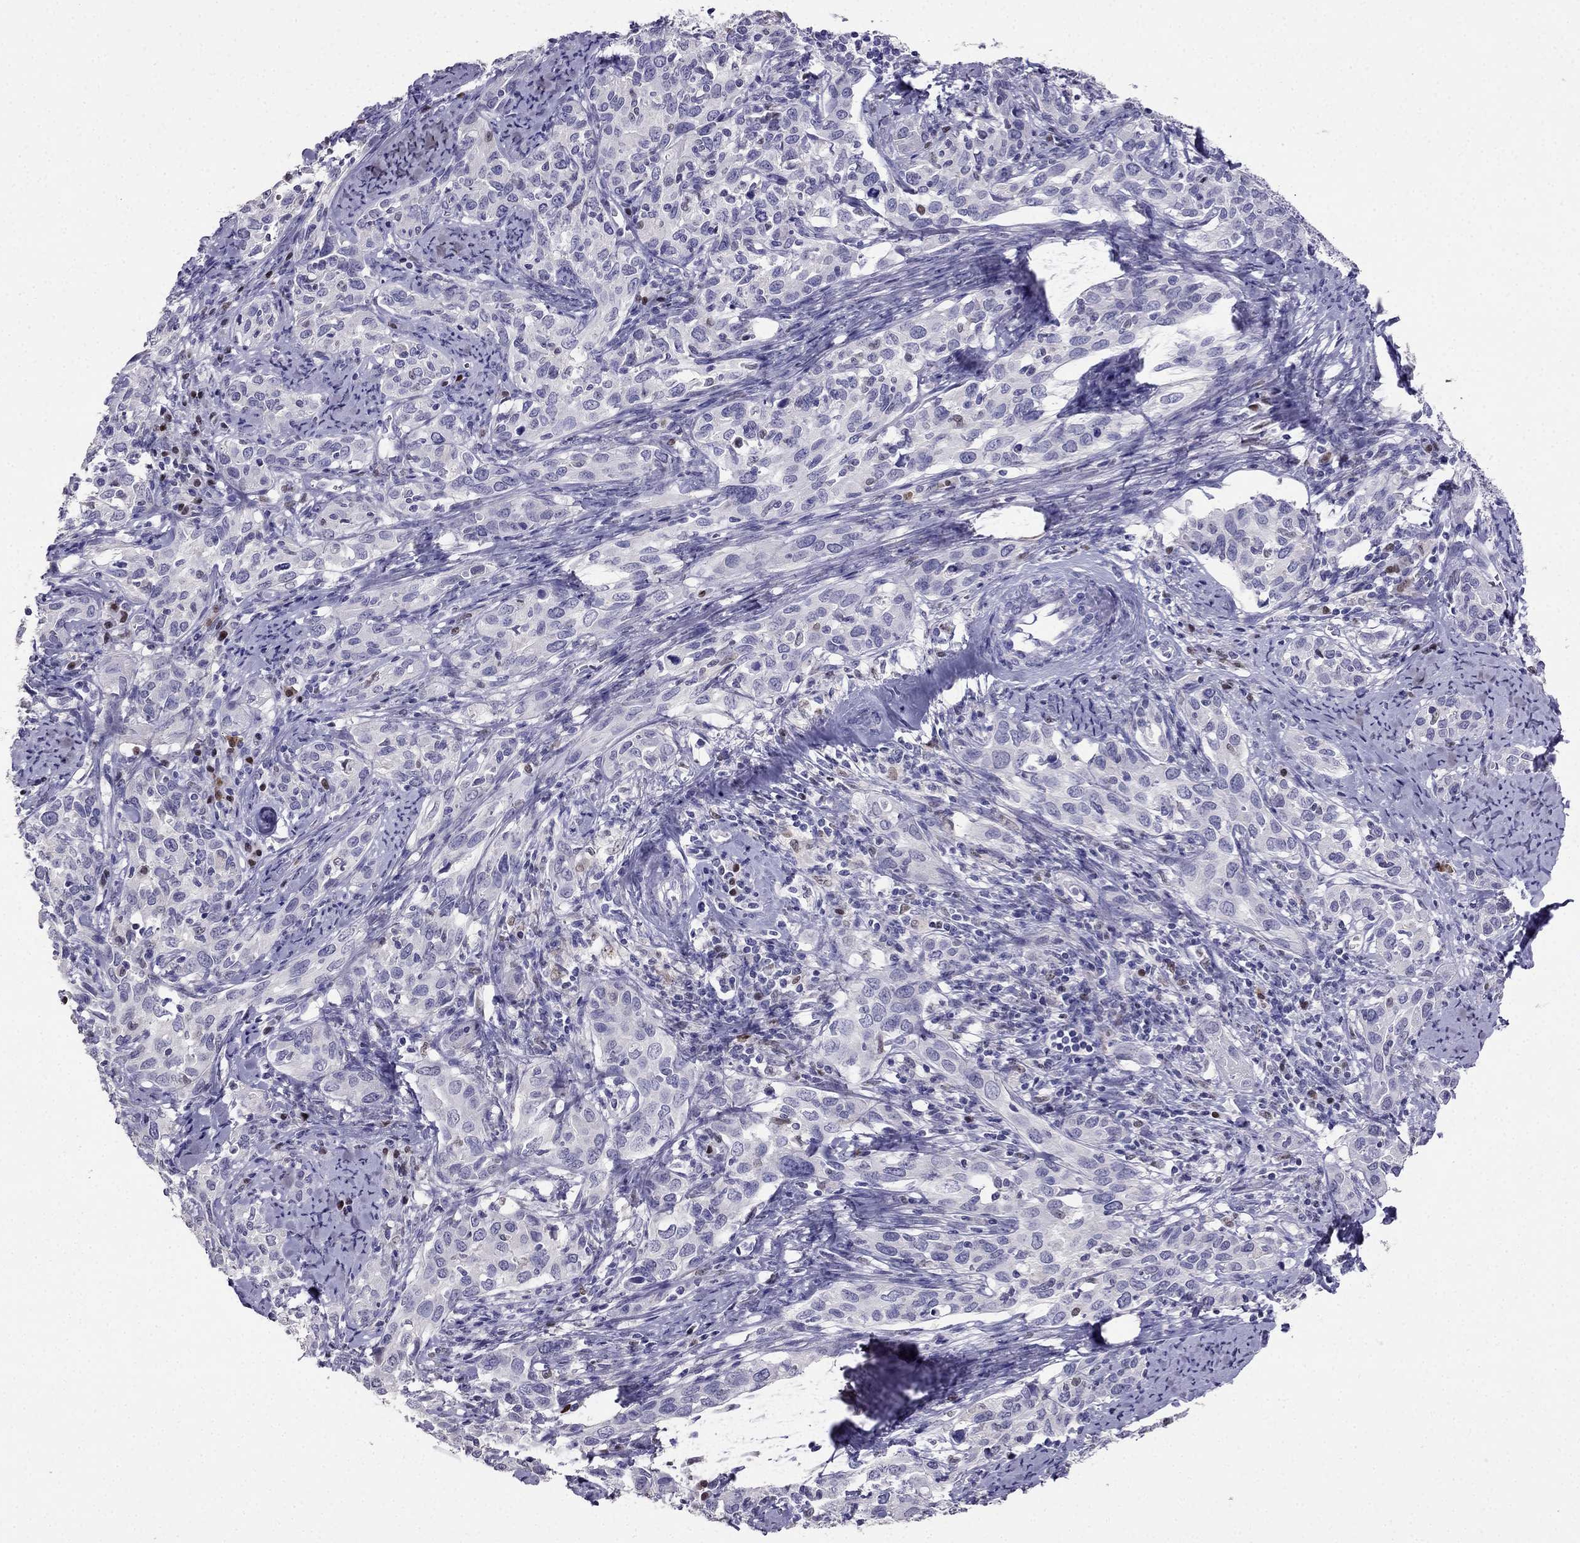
{"staining": {"intensity": "negative", "quantity": "none", "location": "none"}, "tissue": "cervical cancer", "cell_type": "Tumor cells", "image_type": "cancer", "snomed": [{"axis": "morphology", "description": "Squamous cell carcinoma, NOS"}, {"axis": "topography", "description": "Cervix"}], "caption": "The histopathology image reveals no staining of tumor cells in cervical cancer (squamous cell carcinoma). Brightfield microscopy of immunohistochemistry (IHC) stained with DAB (brown) and hematoxylin (blue), captured at high magnification.", "gene": "ARID3A", "patient": {"sex": "female", "age": 51}}